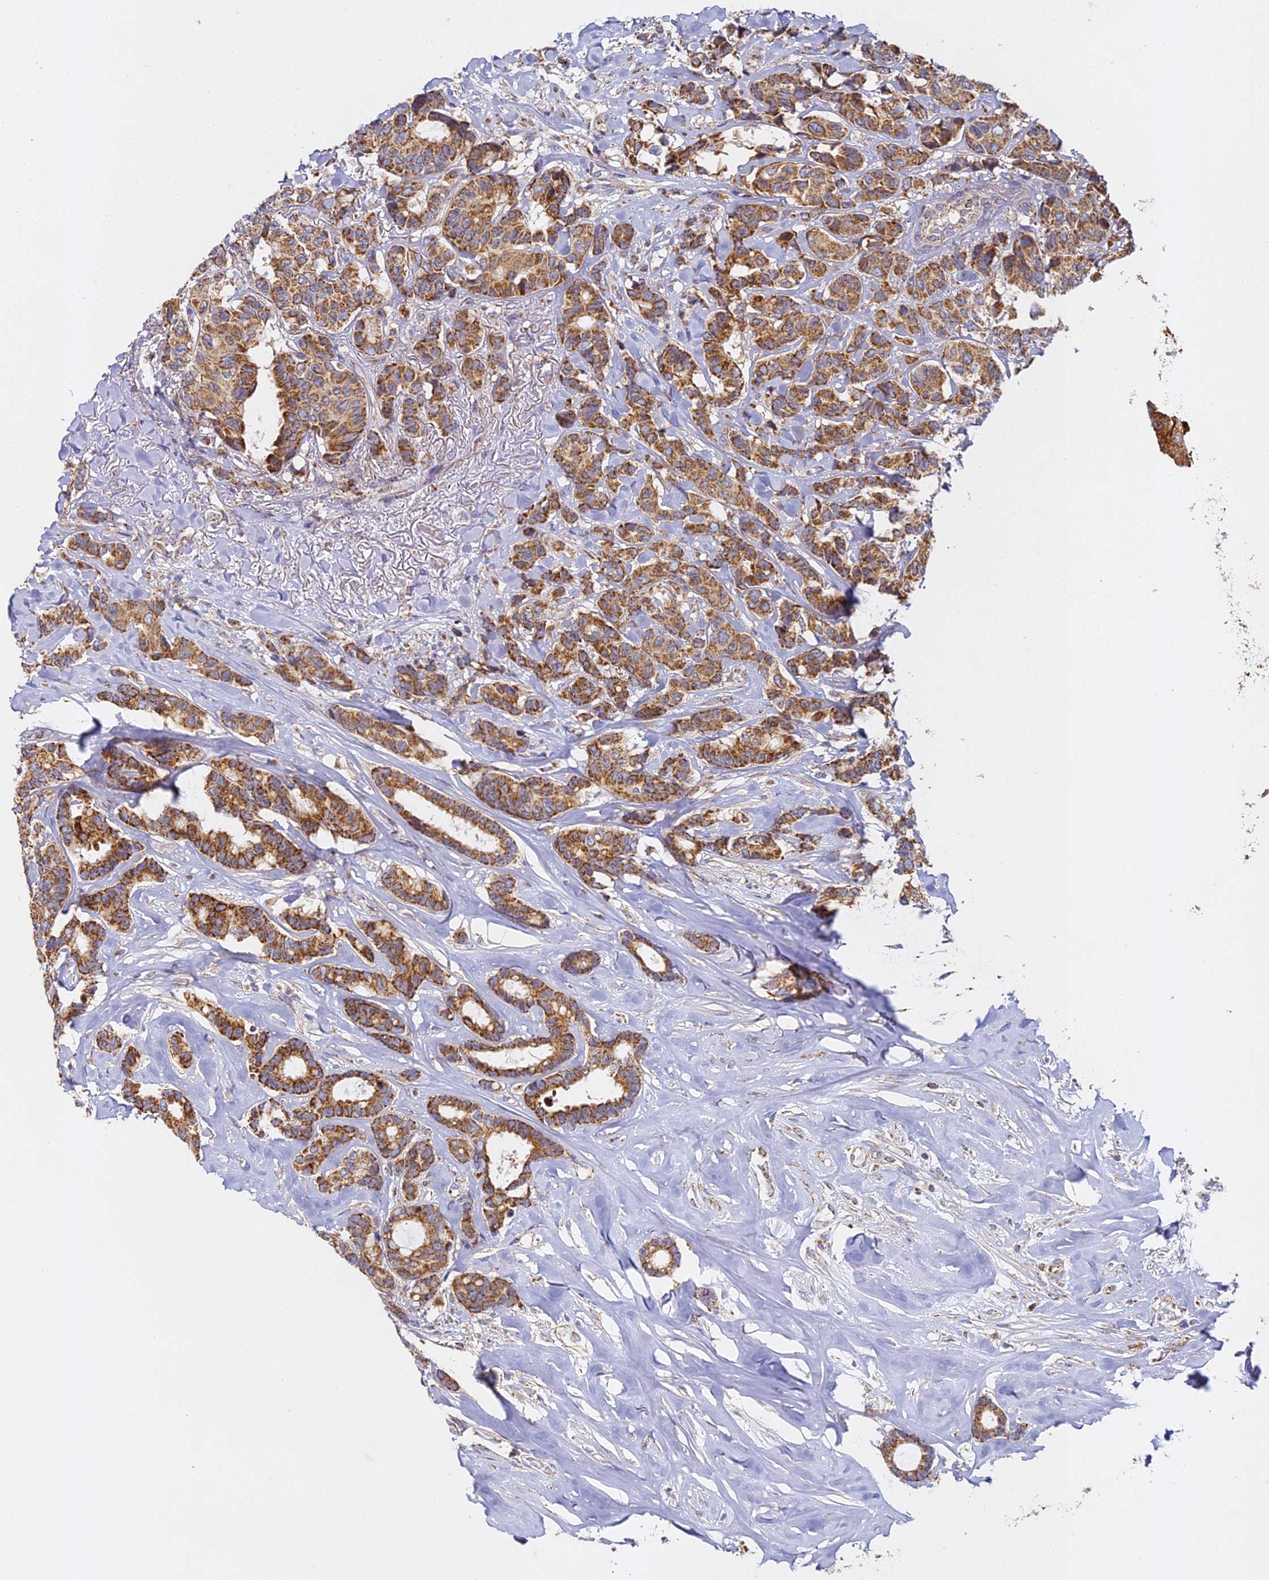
{"staining": {"intensity": "strong", "quantity": ">75%", "location": "cytoplasmic/membranous"}, "tissue": "breast cancer", "cell_type": "Tumor cells", "image_type": "cancer", "snomed": [{"axis": "morphology", "description": "Duct carcinoma"}, {"axis": "topography", "description": "Breast"}], "caption": "Protein expression by immunohistochemistry demonstrates strong cytoplasmic/membranous expression in about >75% of tumor cells in breast cancer. The staining was performed using DAB (3,3'-diaminobenzidine), with brown indicating positive protein expression. Nuclei are stained blue with hematoxylin.", "gene": "DONSON", "patient": {"sex": "female", "age": 87}}